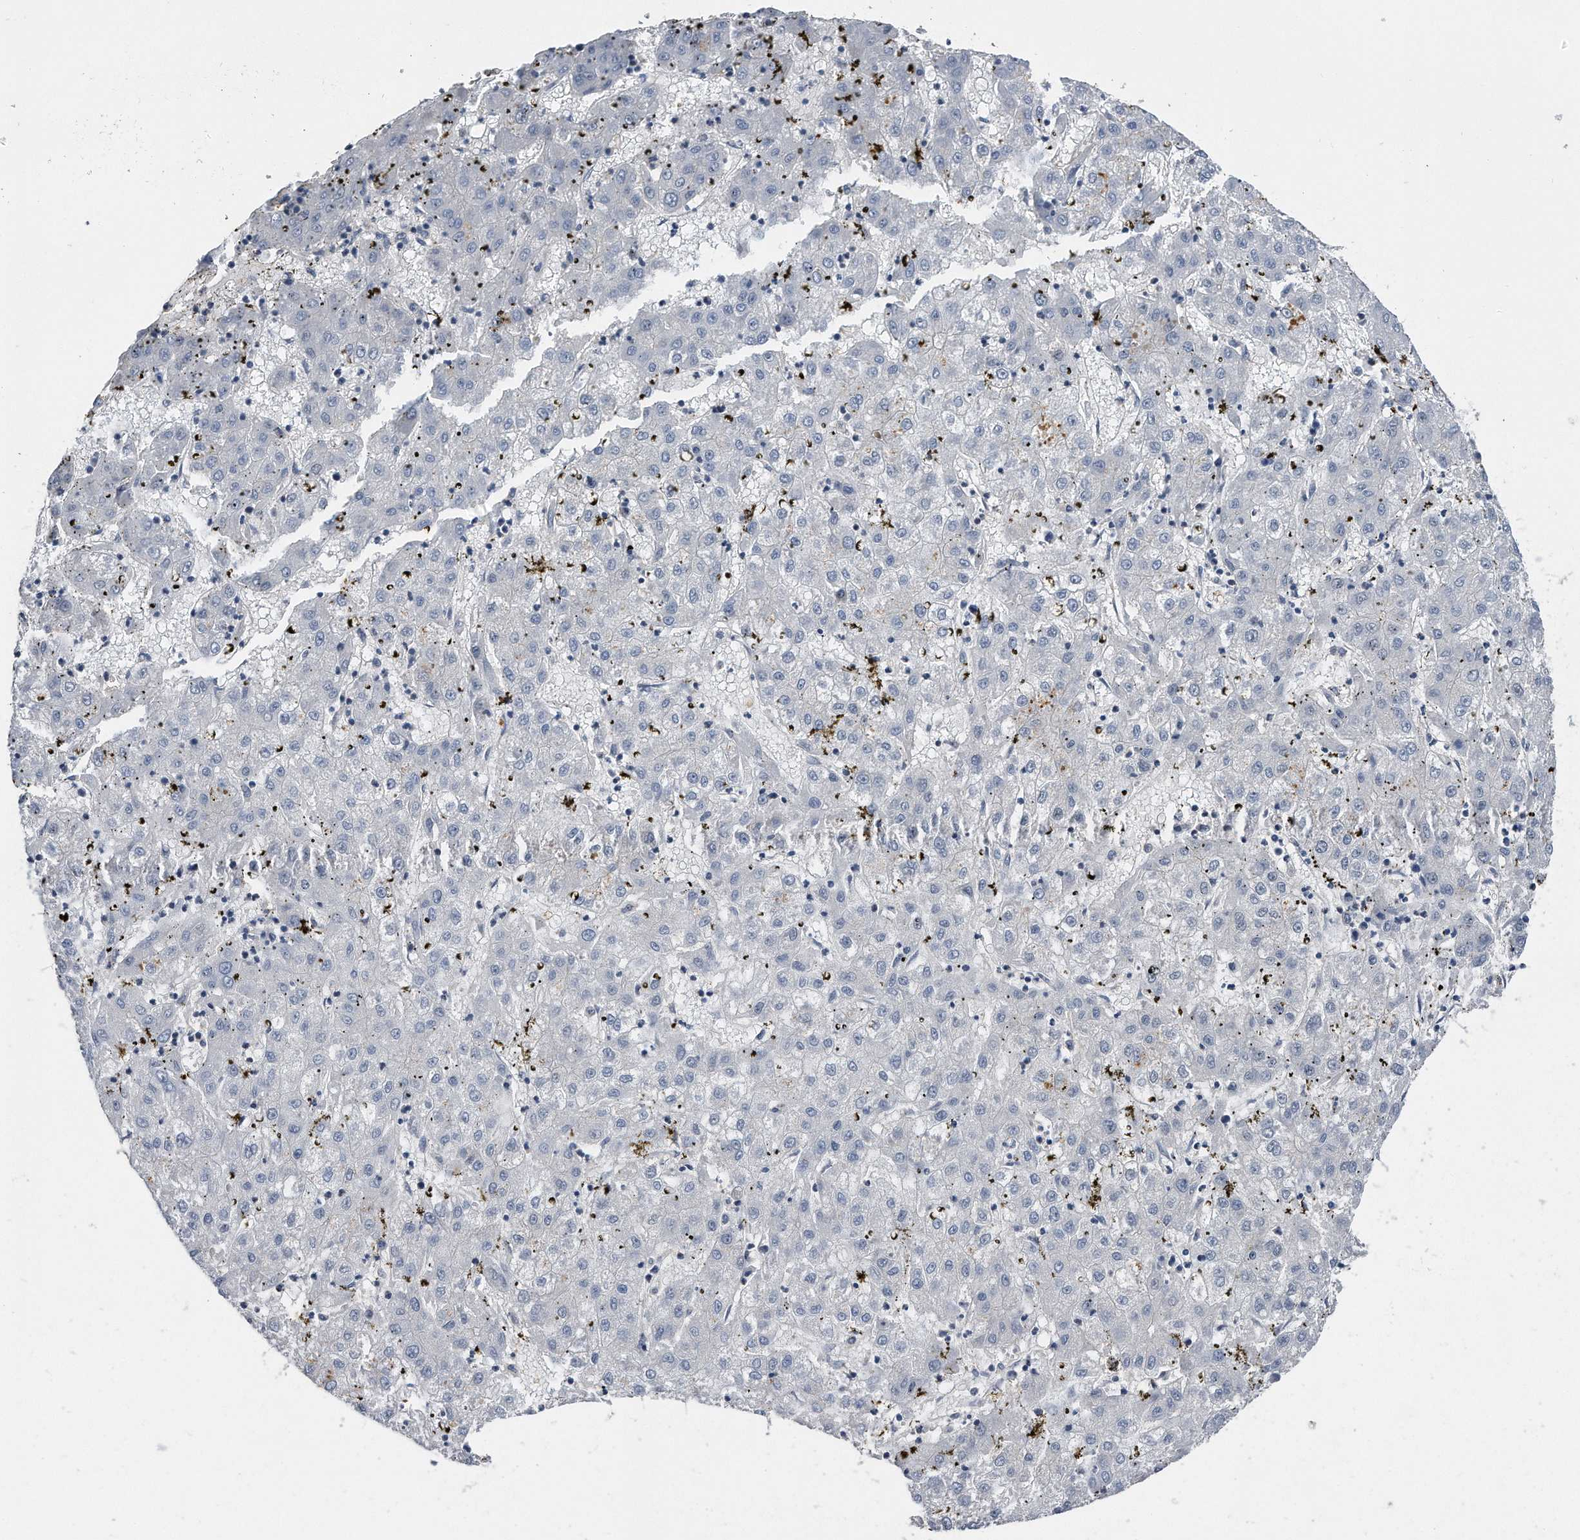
{"staining": {"intensity": "negative", "quantity": "none", "location": "none"}, "tissue": "liver cancer", "cell_type": "Tumor cells", "image_type": "cancer", "snomed": [{"axis": "morphology", "description": "Carcinoma, Hepatocellular, NOS"}, {"axis": "topography", "description": "Liver"}], "caption": "This is an IHC histopathology image of hepatocellular carcinoma (liver). There is no staining in tumor cells.", "gene": "KCND3", "patient": {"sex": "male", "age": 72}}